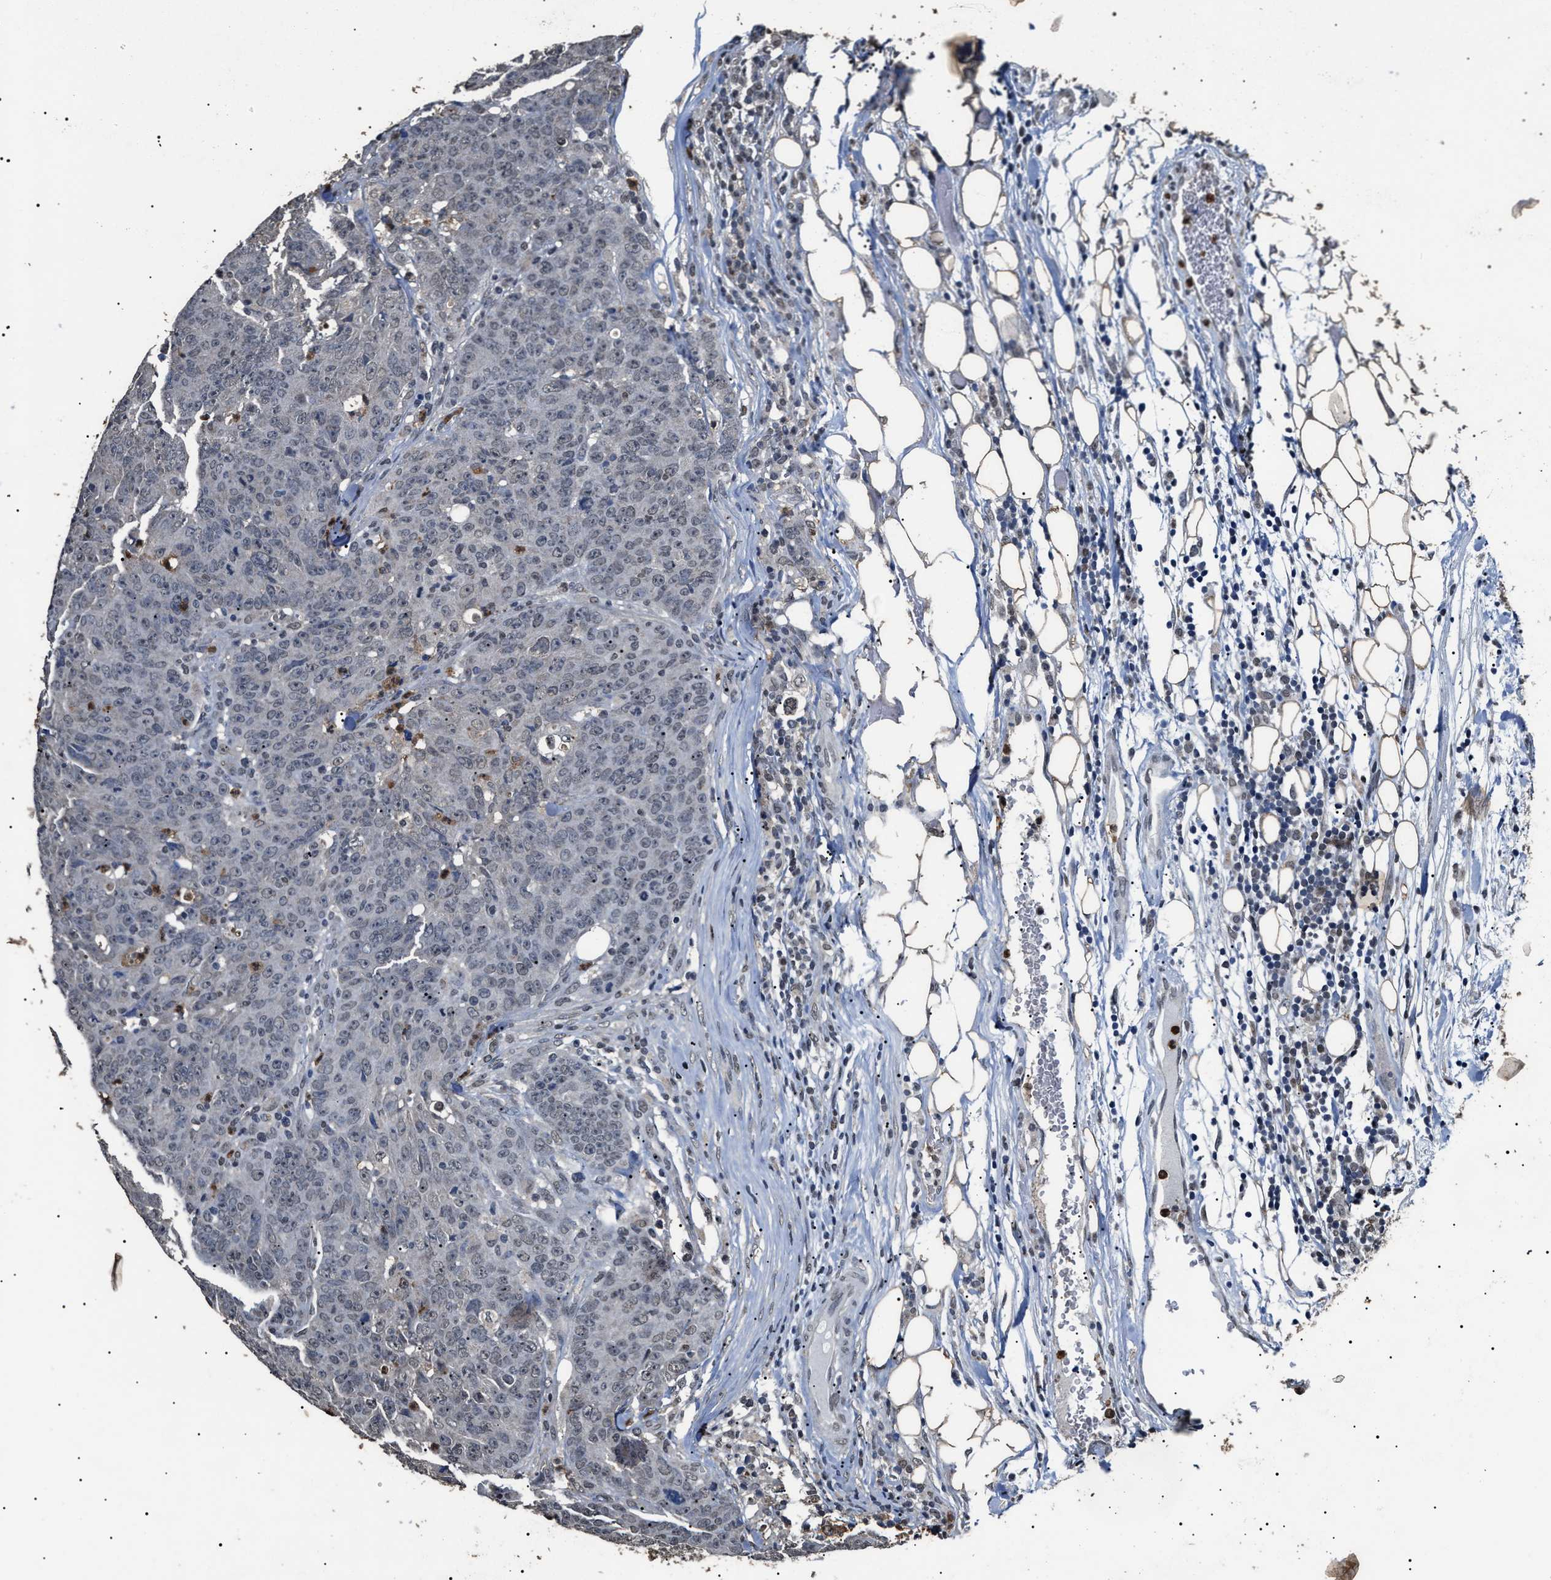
{"staining": {"intensity": "weak", "quantity": "25%-75%", "location": "nuclear"}, "tissue": "colorectal cancer", "cell_type": "Tumor cells", "image_type": "cancer", "snomed": [{"axis": "morphology", "description": "Adenocarcinoma, NOS"}, {"axis": "topography", "description": "Colon"}], "caption": "Colorectal cancer stained for a protein (brown) shows weak nuclear positive staining in approximately 25%-75% of tumor cells.", "gene": "ANP32E", "patient": {"sex": "female", "age": 53}}